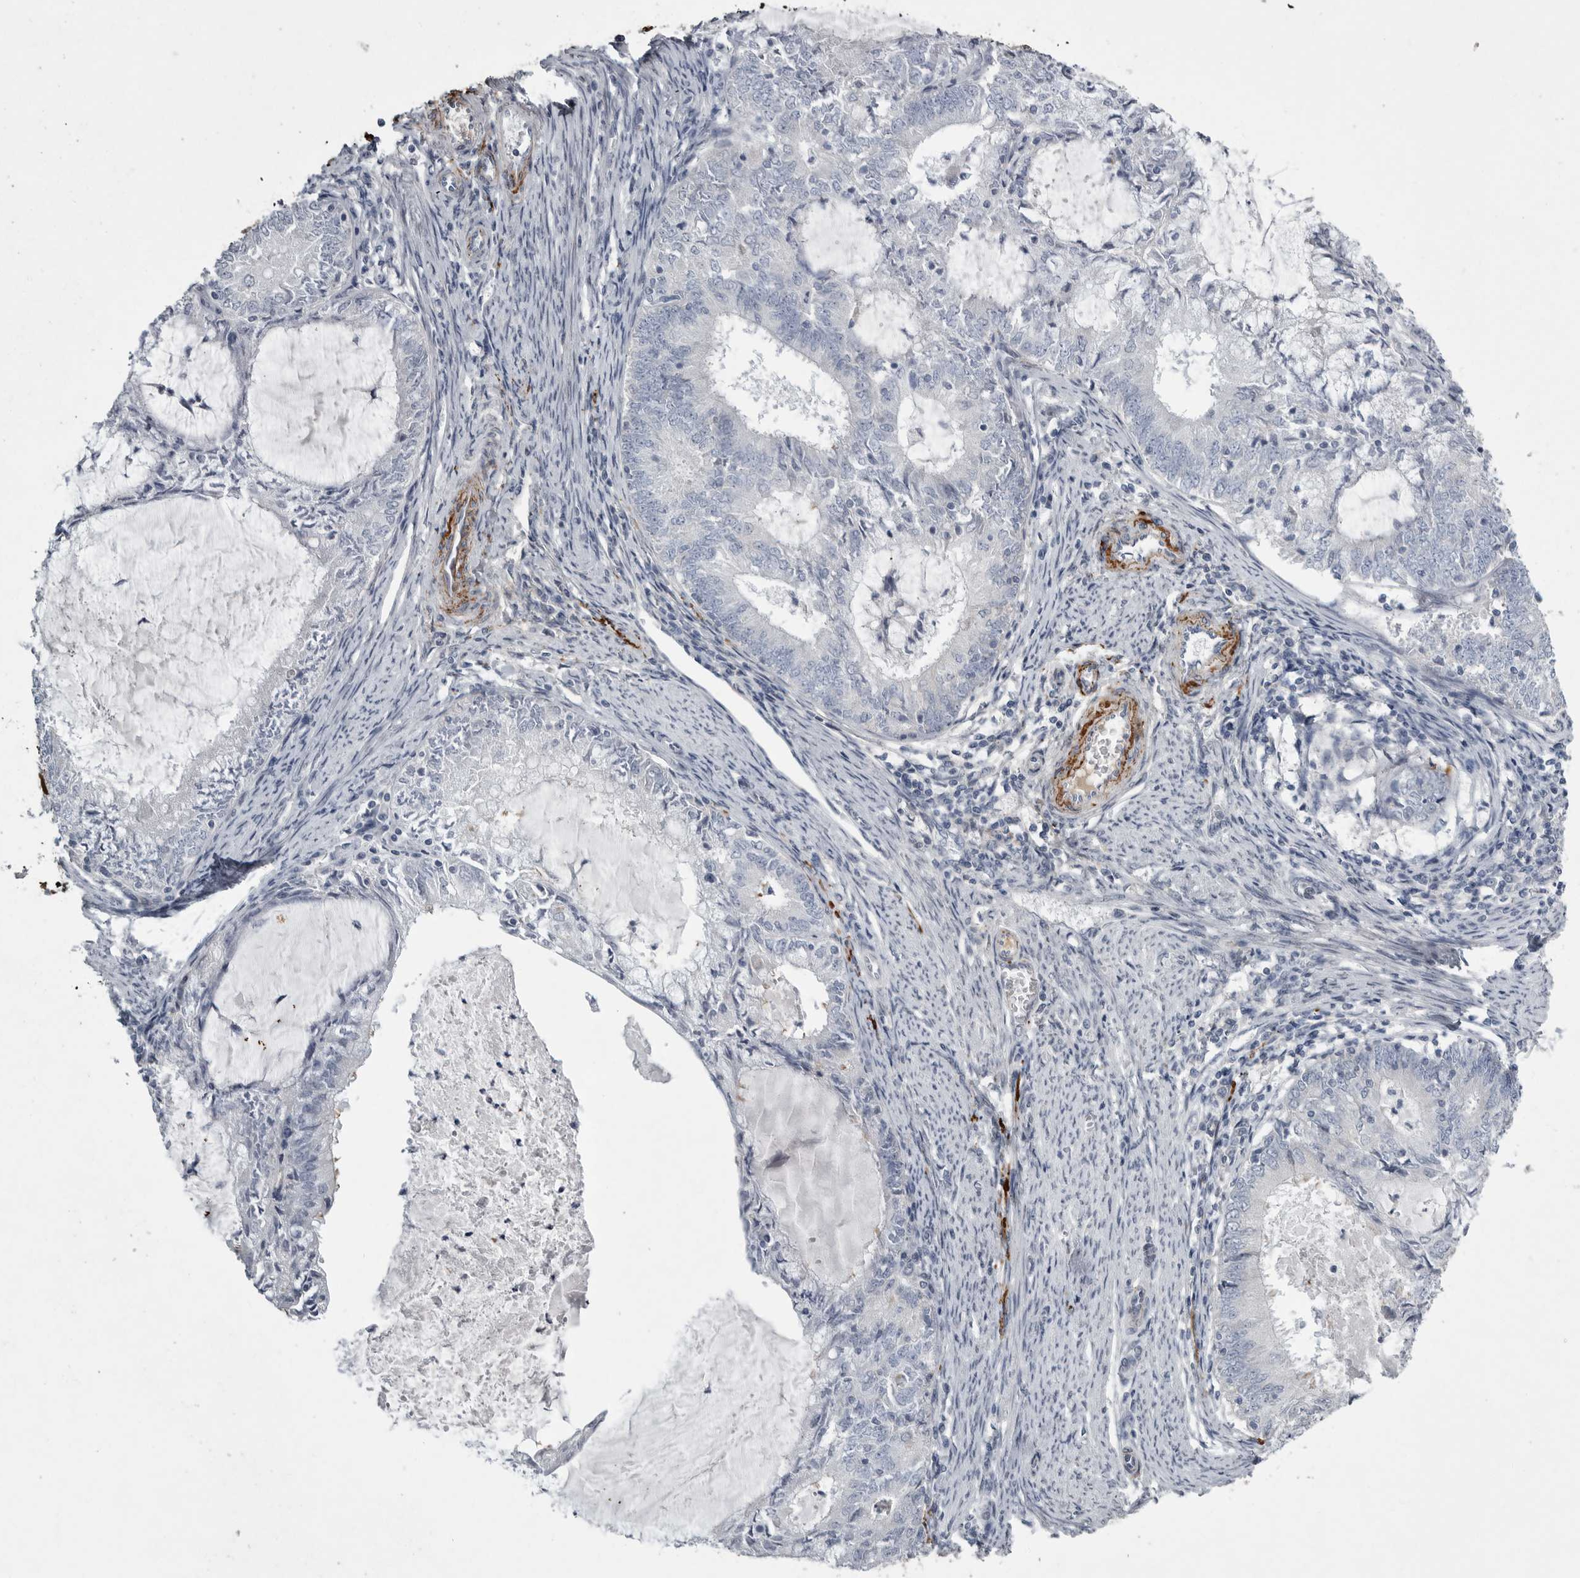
{"staining": {"intensity": "negative", "quantity": "none", "location": "none"}, "tissue": "endometrial cancer", "cell_type": "Tumor cells", "image_type": "cancer", "snomed": [{"axis": "morphology", "description": "Adenocarcinoma, NOS"}, {"axis": "topography", "description": "Endometrium"}], "caption": "Tumor cells show no significant staining in endometrial cancer.", "gene": "CRP", "patient": {"sex": "female", "age": 57}}